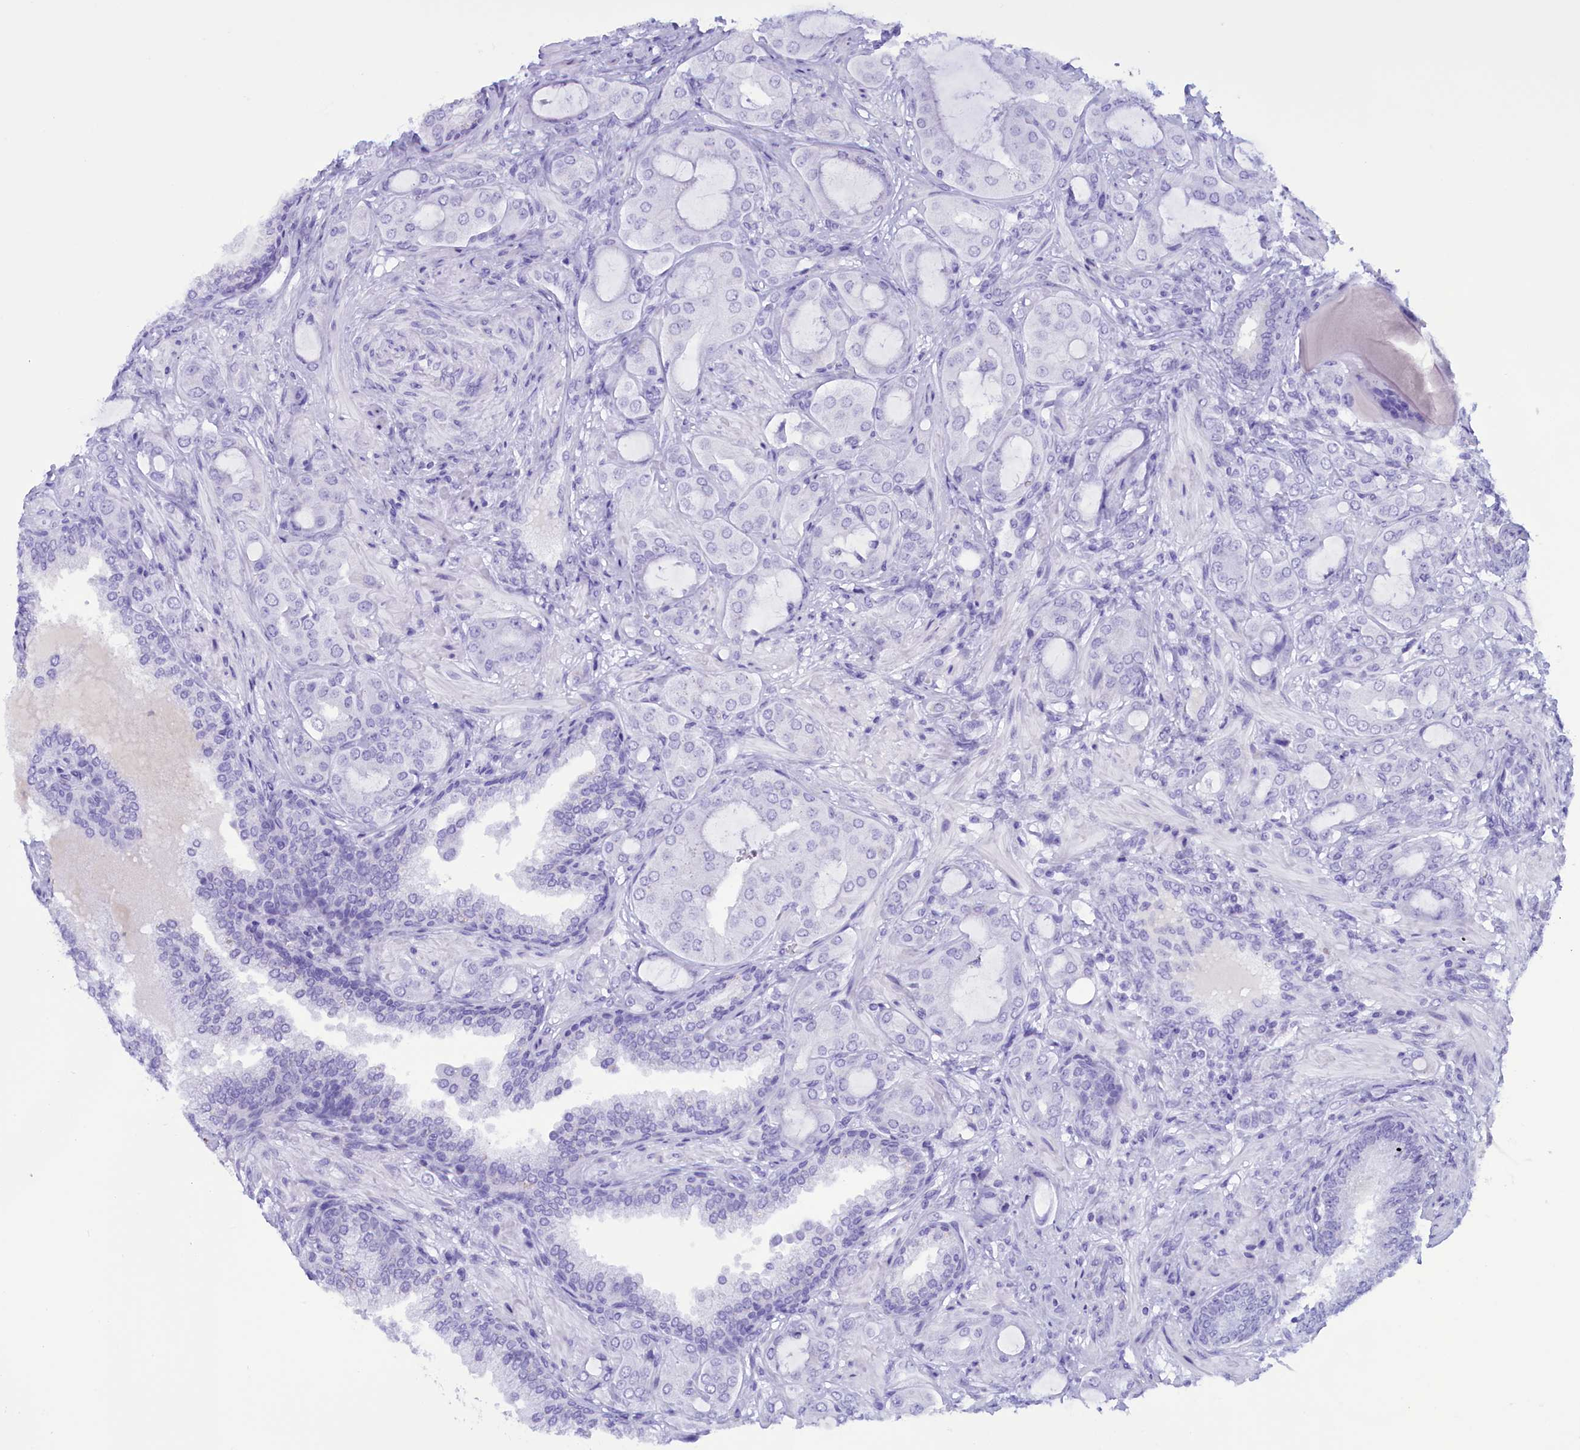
{"staining": {"intensity": "negative", "quantity": "none", "location": "none"}, "tissue": "prostate cancer", "cell_type": "Tumor cells", "image_type": "cancer", "snomed": [{"axis": "morphology", "description": "Adenocarcinoma, Low grade"}, {"axis": "topography", "description": "Prostate"}], "caption": "A micrograph of human prostate cancer is negative for staining in tumor cells.", "gene": "BRI3", "patient": {"sex": "male", "age": 57}}